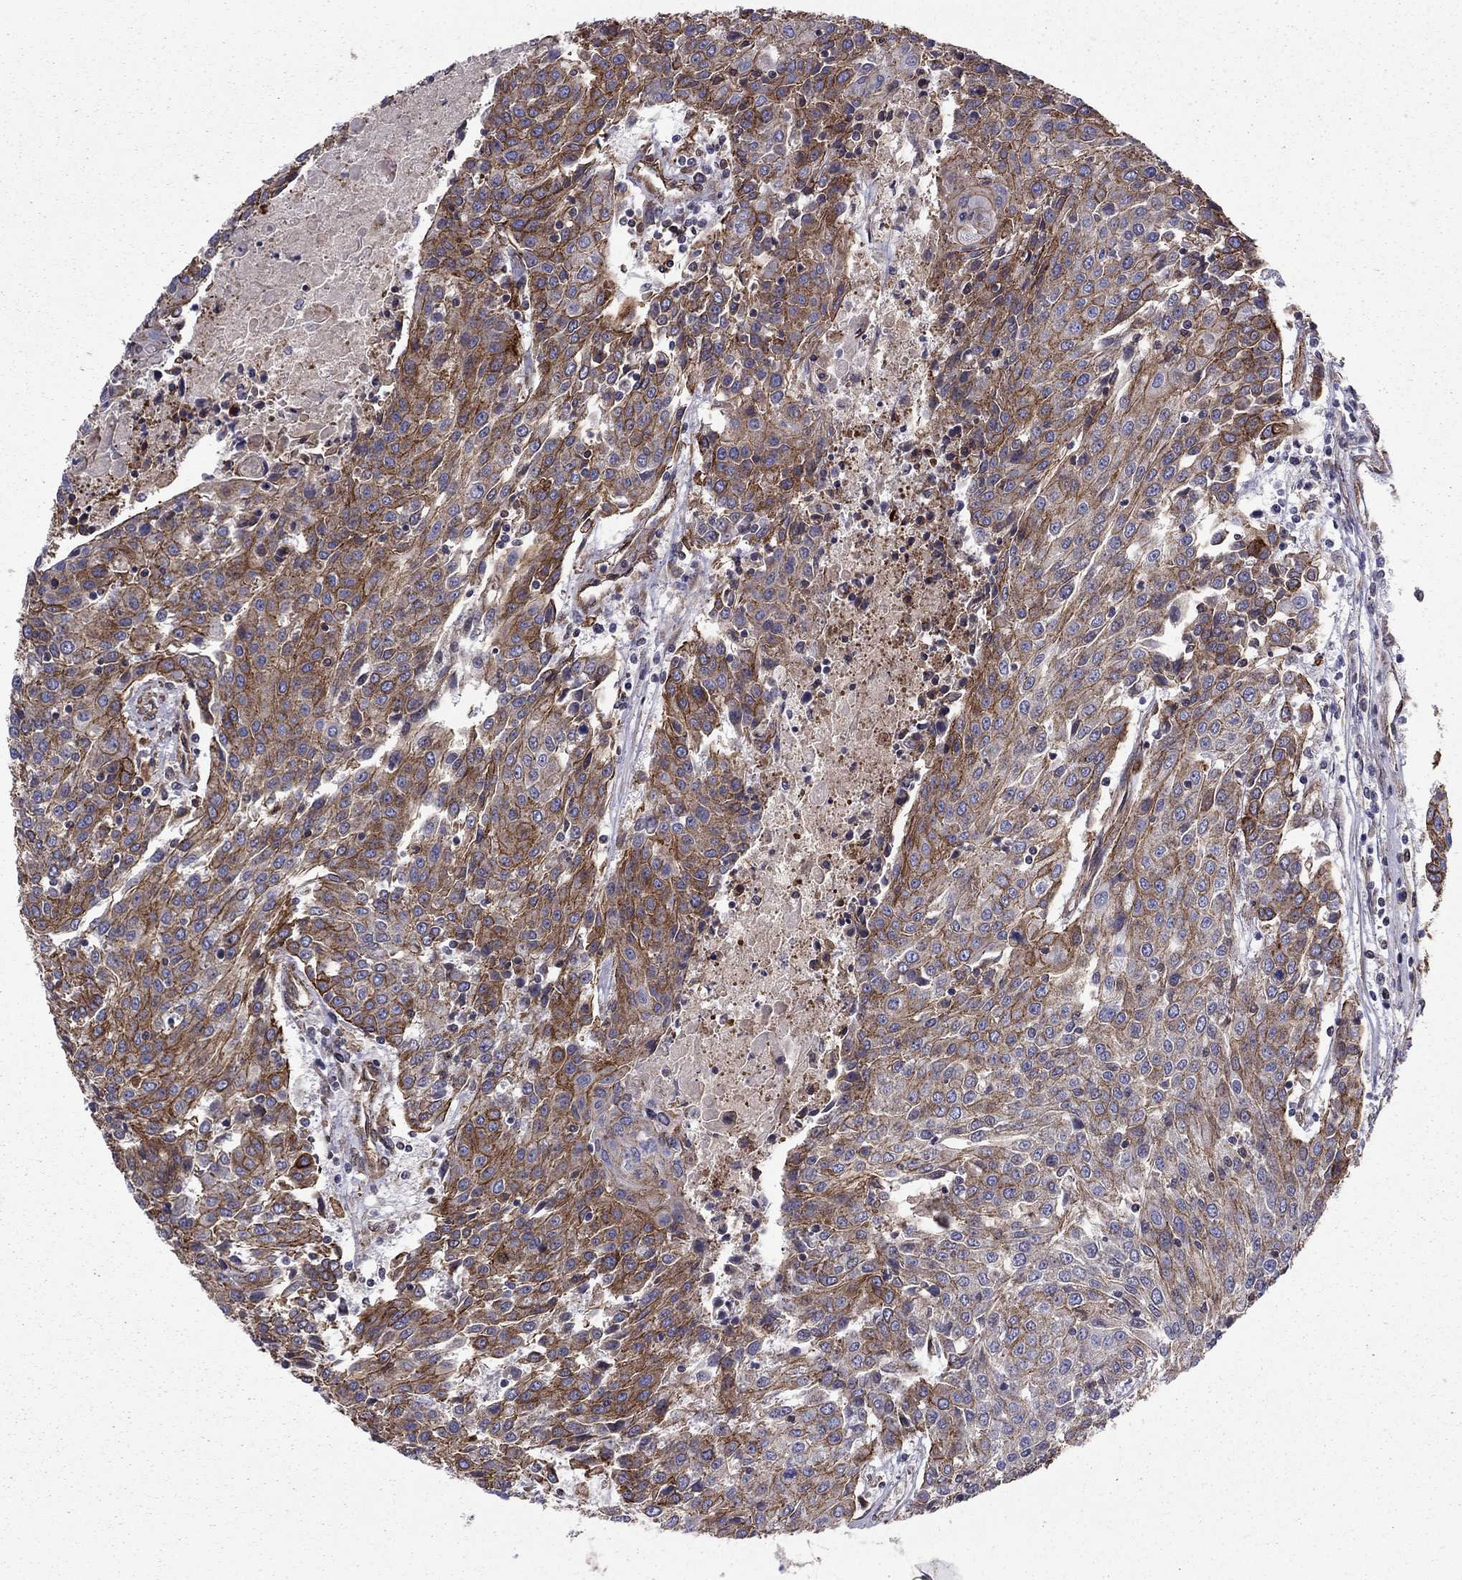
{"staining": {"intensity": "strong", "quantity": "<25%", "location": "cytoplasmic/membranous"}, "tissue": "urothelial cancer", "cell_type": "Tumor cells", "image_type": "cancer", "snomed": [{"axis": "morphology", "description": "Urothelial carcinoma, High grade"}, {"axis": "topography", "description": "Urinary bladder"}], "caption": "Protein staining of high-grade urothelial carcinoma tissue demonstrates strong cytoplasmic/membranous staining in about <25% of tumor cells. (DAB (3,3'-diaminobenzidine) = brown stain, brightfield microscopy at high magnification).", "gene": "SHMT1", "patient": {"sex": "female", "age": 85}}